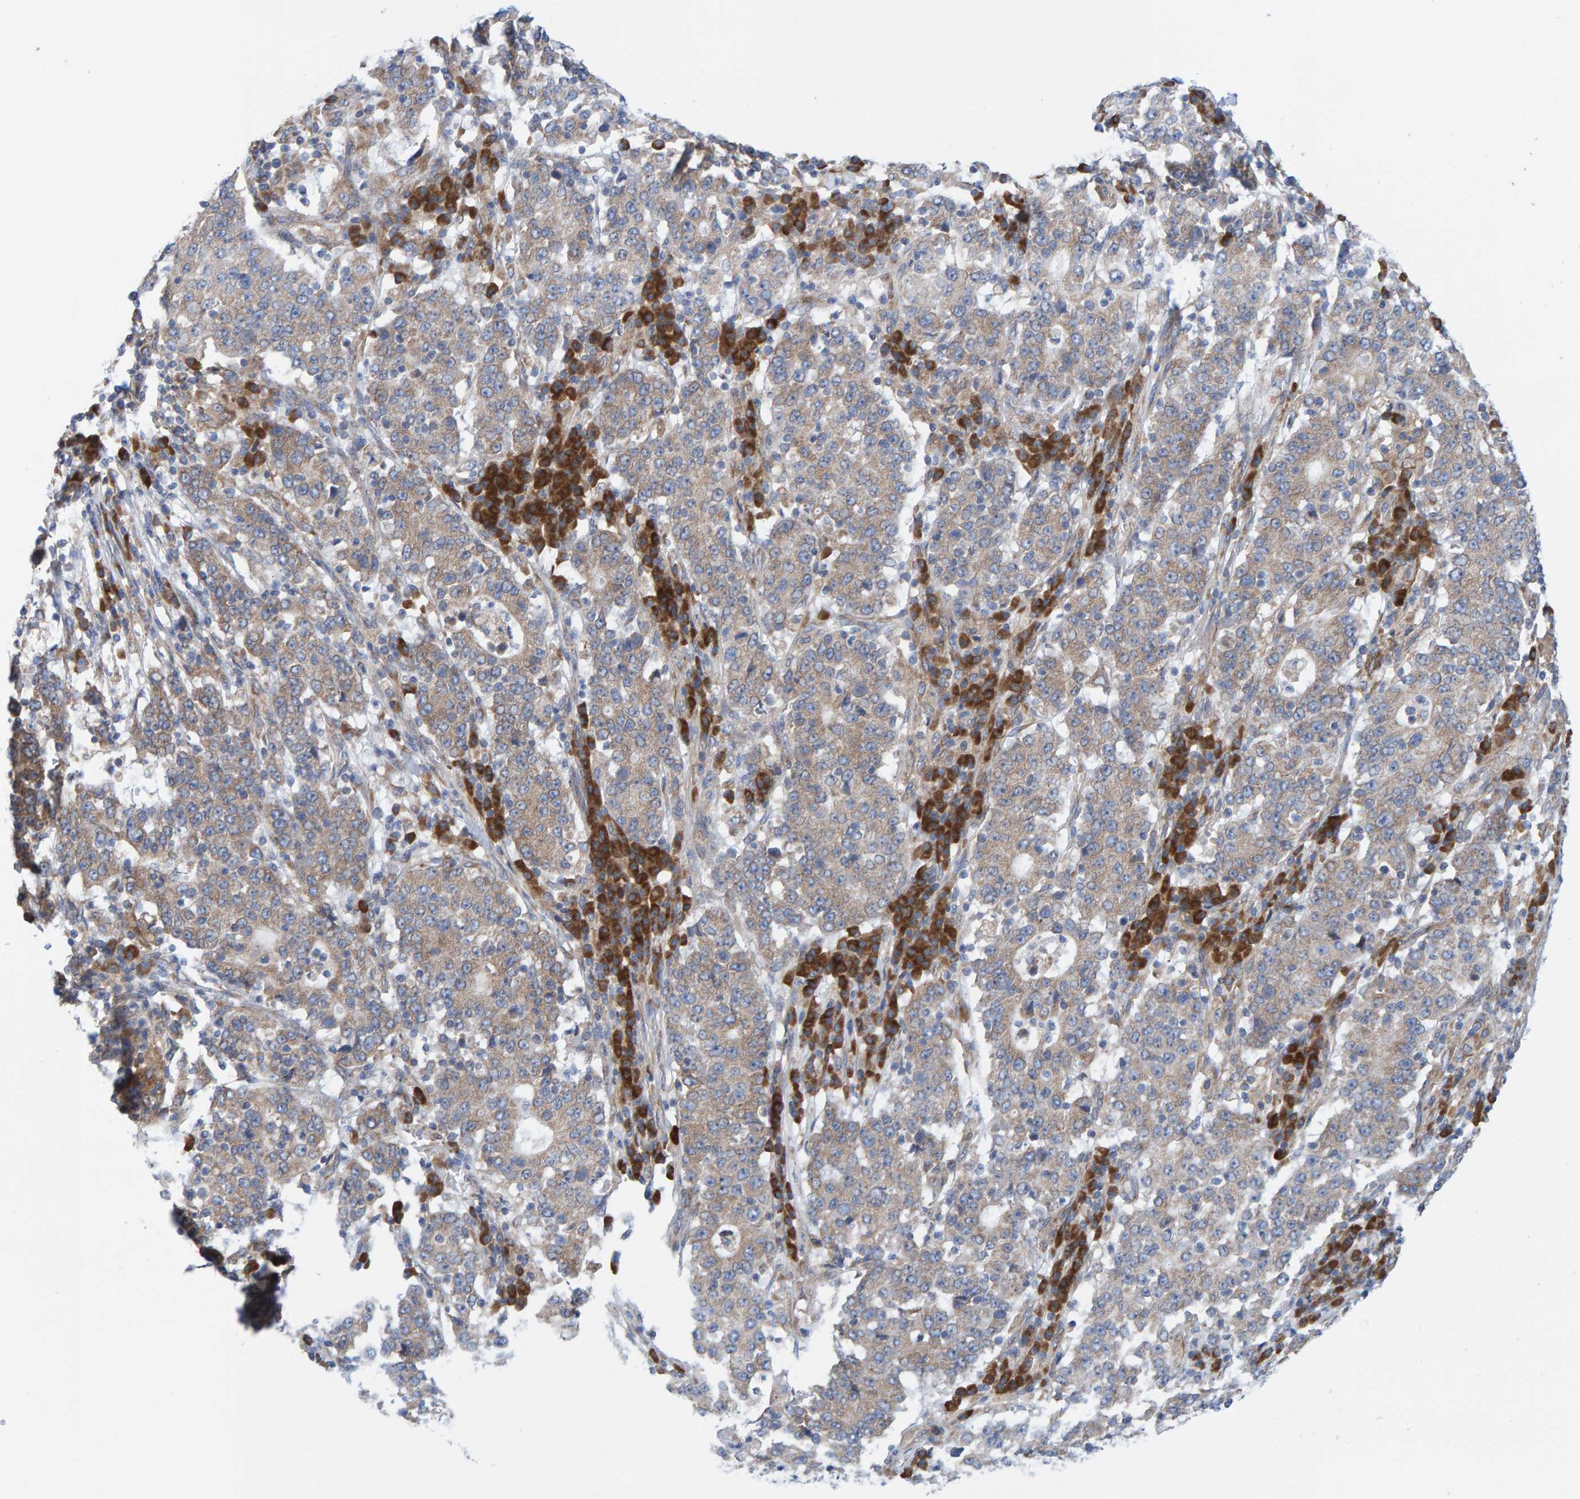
{"staining": {"intensity": "weak", "quantity": "25%-75%", "location": "cytoplasmic/membranous"}, "tissue": "stomach cancer", "cell_type": "Tumor cells", "image_type": "cancer", "snomed": [{"axis": "morphology", "description": "Adenocarcinoma, NOS"}, {"axis": "topography", "description": "Stomach"}], "caption": "Tumor cells reveal low levels of weak cytoplasmic/membranous expression in about 25%-75% of cells in human stomach cancer (adenocarcinoma).", "gene": "CDK5RAP3", "patient": {"sex": "male", "age": 59}}